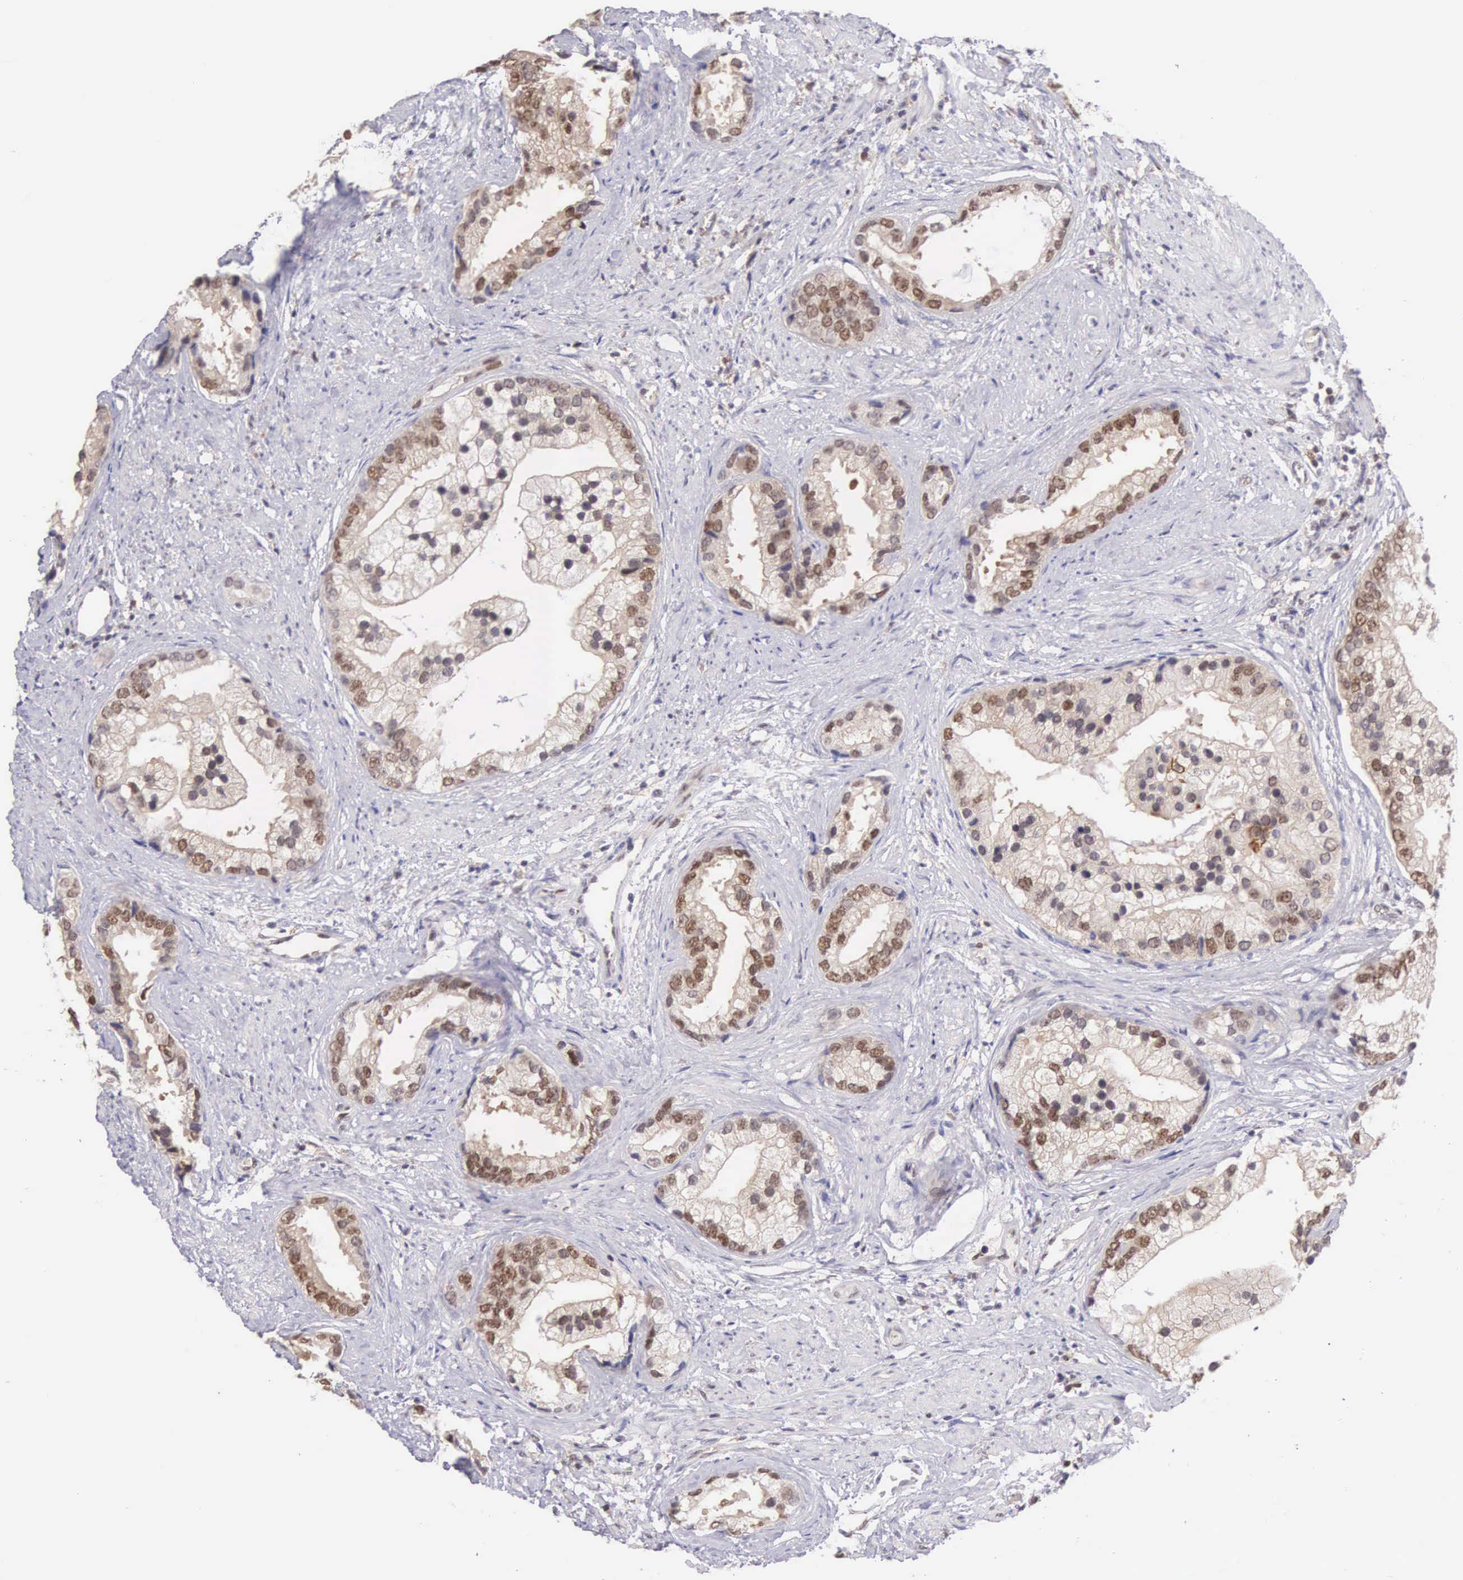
{"staining": {"intensity": "moderate", "quantity": "25%-75%", "location": "cytoplasmic/membranous,nuclear"}, "tissue": "prostate cancer", "cell_type": "Tumor cells", "image_type": "cancer", "snomed": [{"axis": "morphology", "description": "Adenocarcinoma, Medium grade"}, {"axis": "topography", "description": "Prostate"}], "caption": "There is medium levels of moderate cytoplasmic/membranous and nuclear staining in tumor cells of prostate cancer, as demonstrated by immunohistochemical staining (brown color).", "gene": "GRK3", "patient": {"sex": "male", "age": 65}}